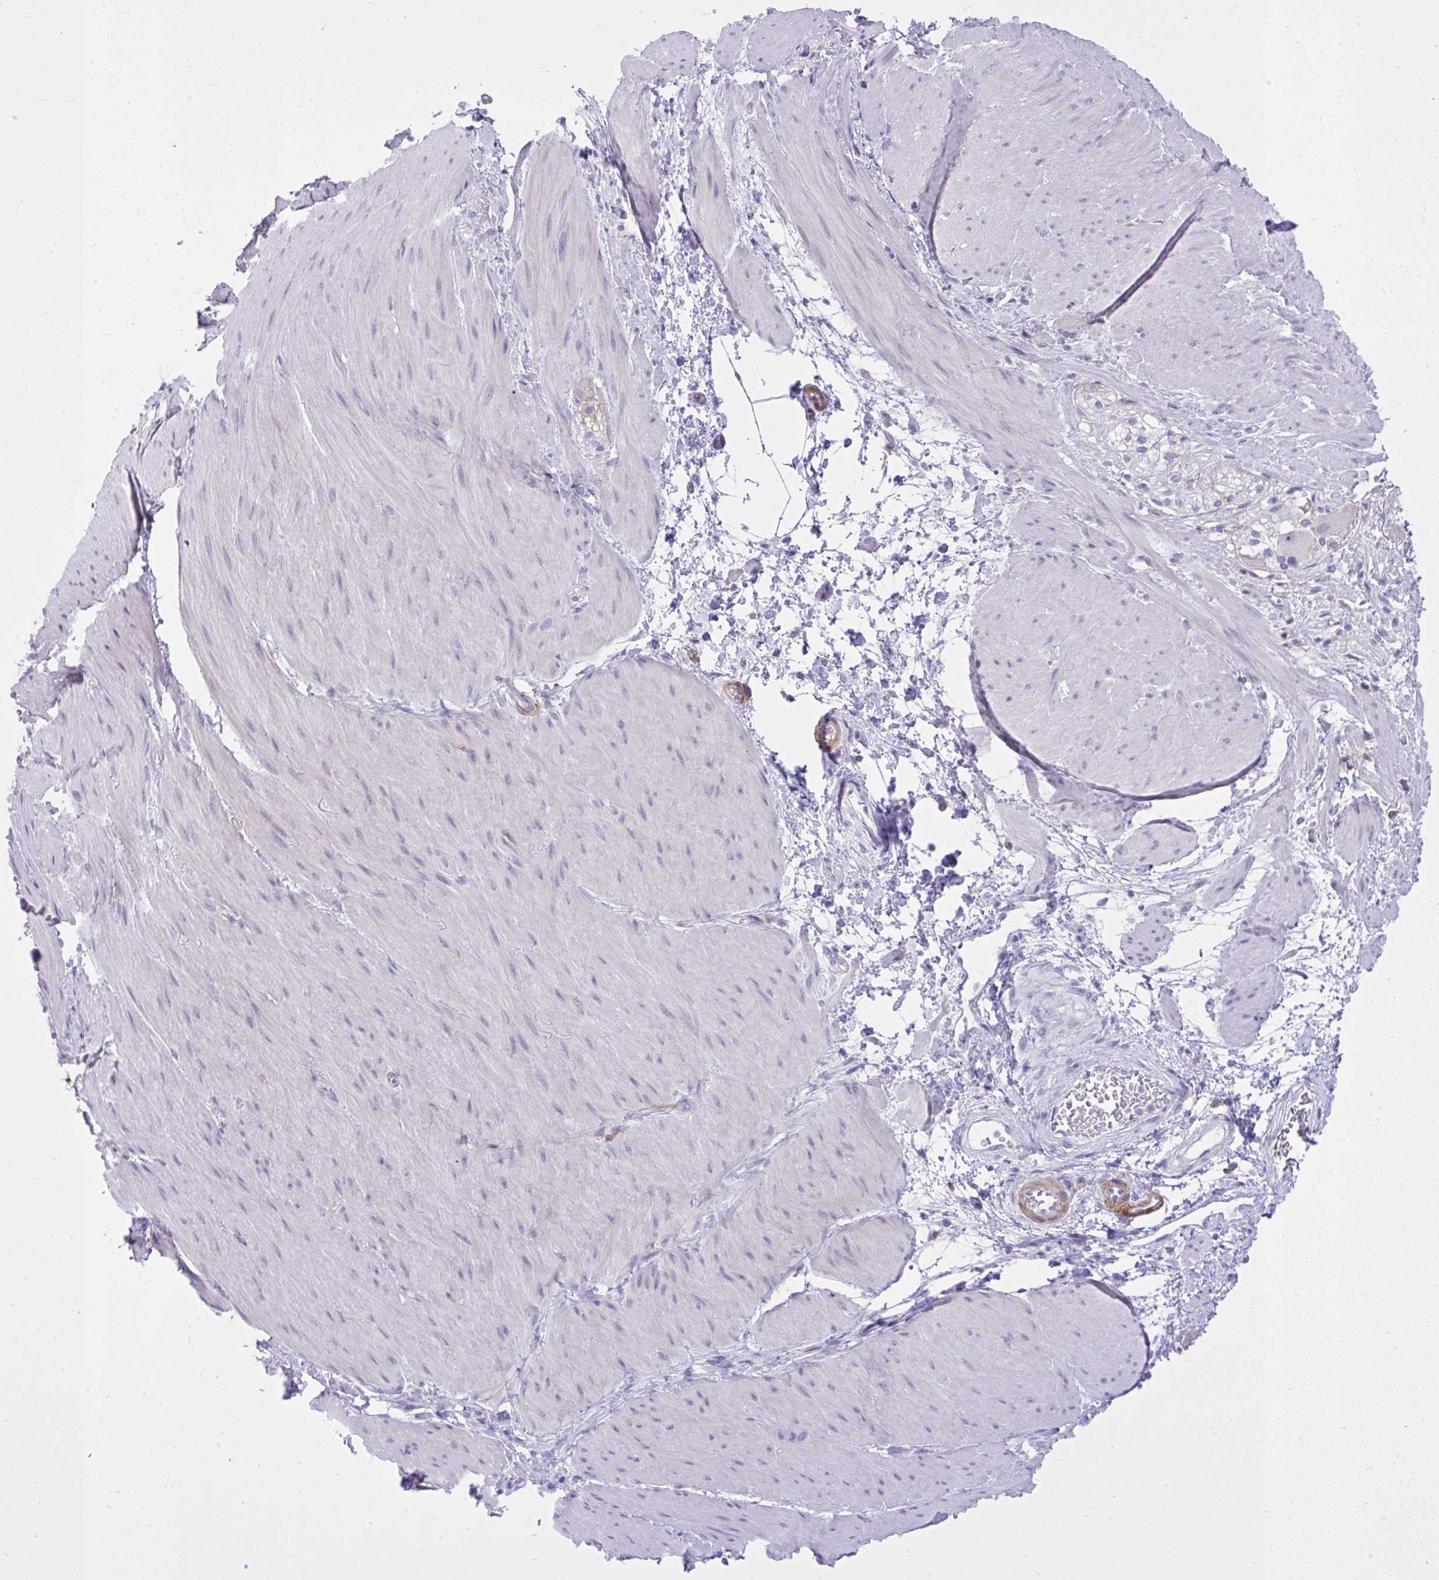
{"staining": {"intensity": "negative", "quantity": "none", "location": "none"}, "tissue": "smooth muscle", "cell_type": "Smooth muscle cells", "image_type": "normal", "snomed": [{"axis": "morphology", "description": "Normal tissue, NOS"}, {"axis": "topography", "description": "Smooth muscle"}, {"axis": "topography", "description": "Rectum"}], "caption": "Immunohistochemistry (IHC) of unremarkable smooth muscle exhibits no positivity in smooth muscle cells.", "gene": "GPRIN3", "patient": {"sex": "male", "age": 53}}